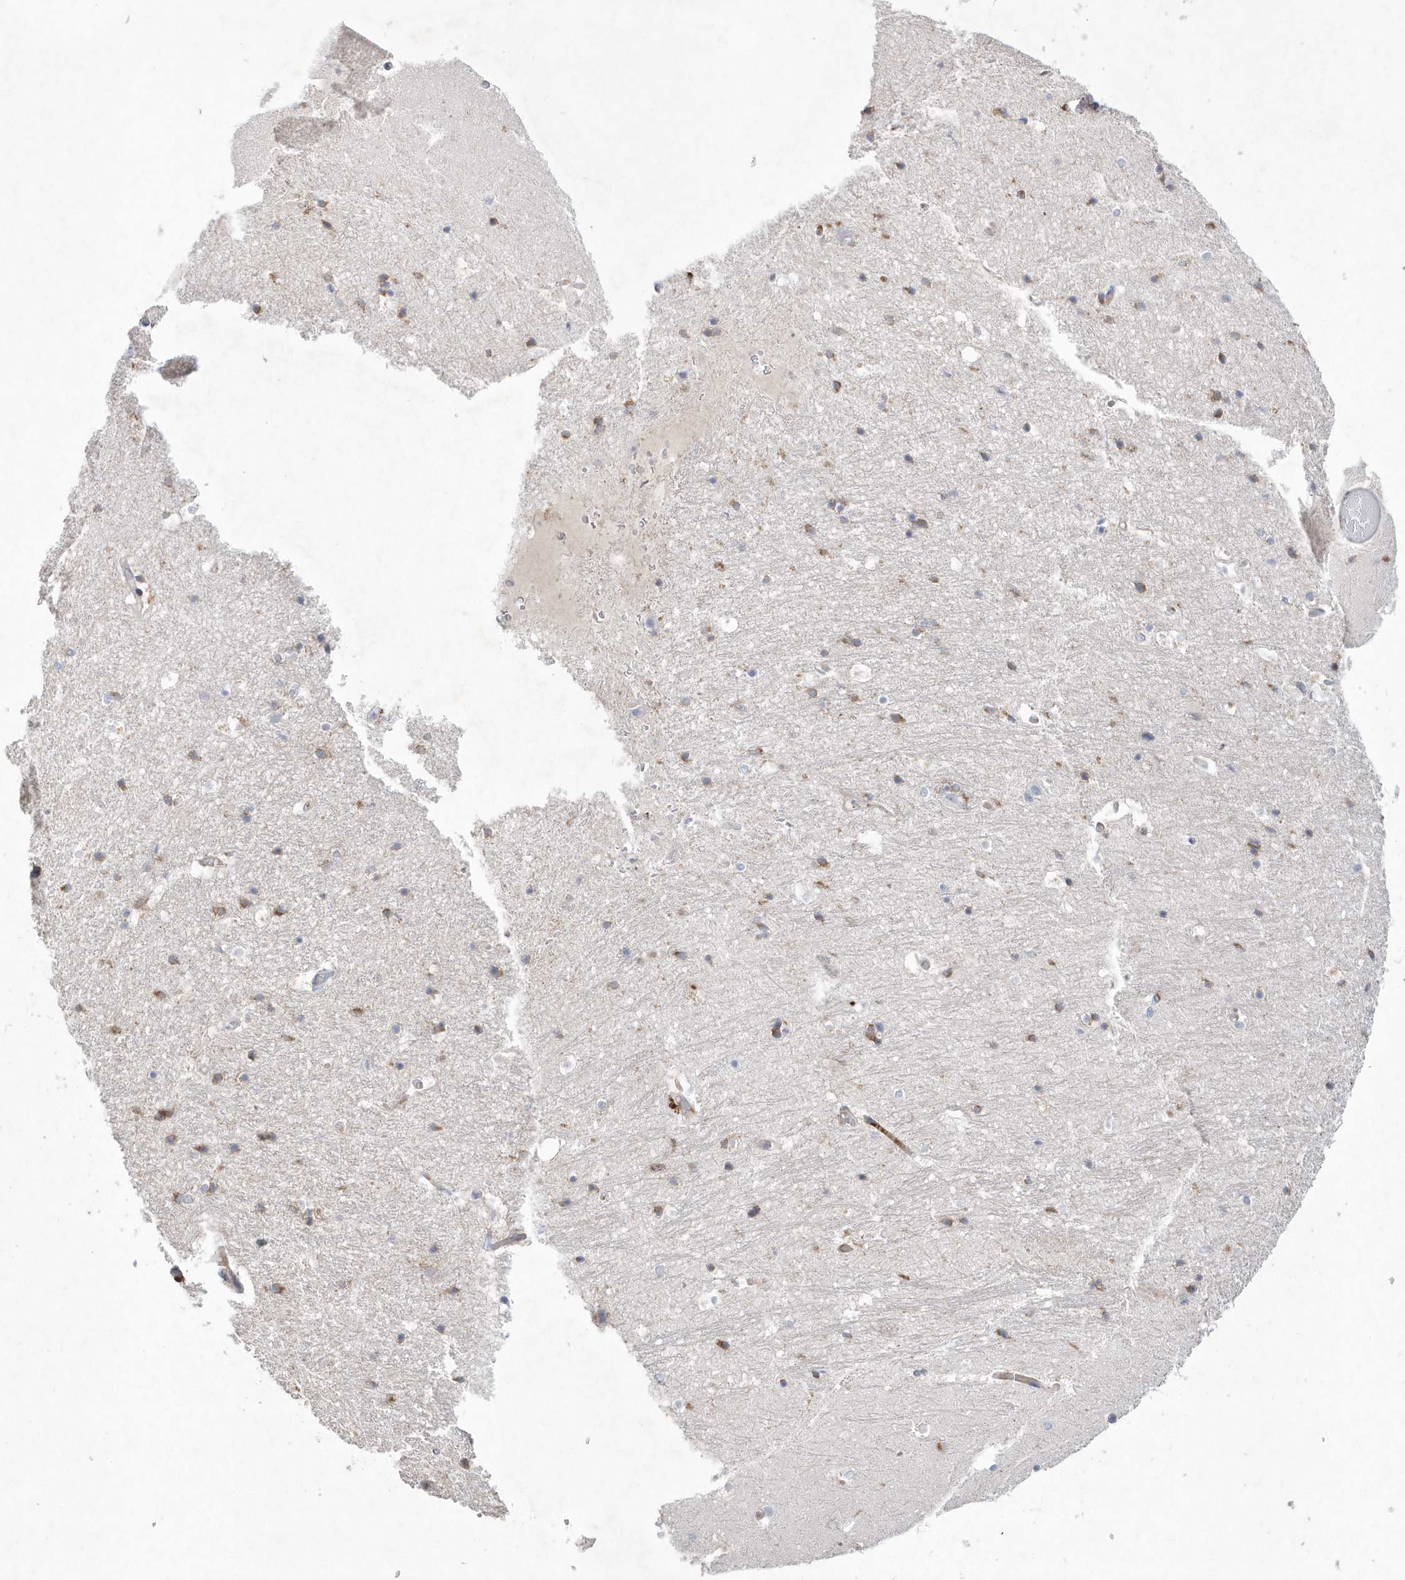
{"staining": {"intensity": "moderate", "quantity": "25%-75%", "location": "cytoplasmic/membranous"}, "tissue": "hippocampus", "cell_type": "Glial cells", "image_type": "normal", "snomed": [{"axis": "morphology", "description": "Normal tissue, NOS"}, {"axis": "topography", "description": "Hippocampus"}], "caption": "Immunohistochemistry (DAB) staining of benign hippocampus exhibits moderate cytoplasmic/membranous protein staining in about 25%-75% of glial cells. (brown staining indicates protein expression, while blue staining denotes nuclei).", "gene": "TMEM132B", "patient": {"sex": "female", "age": 52}}